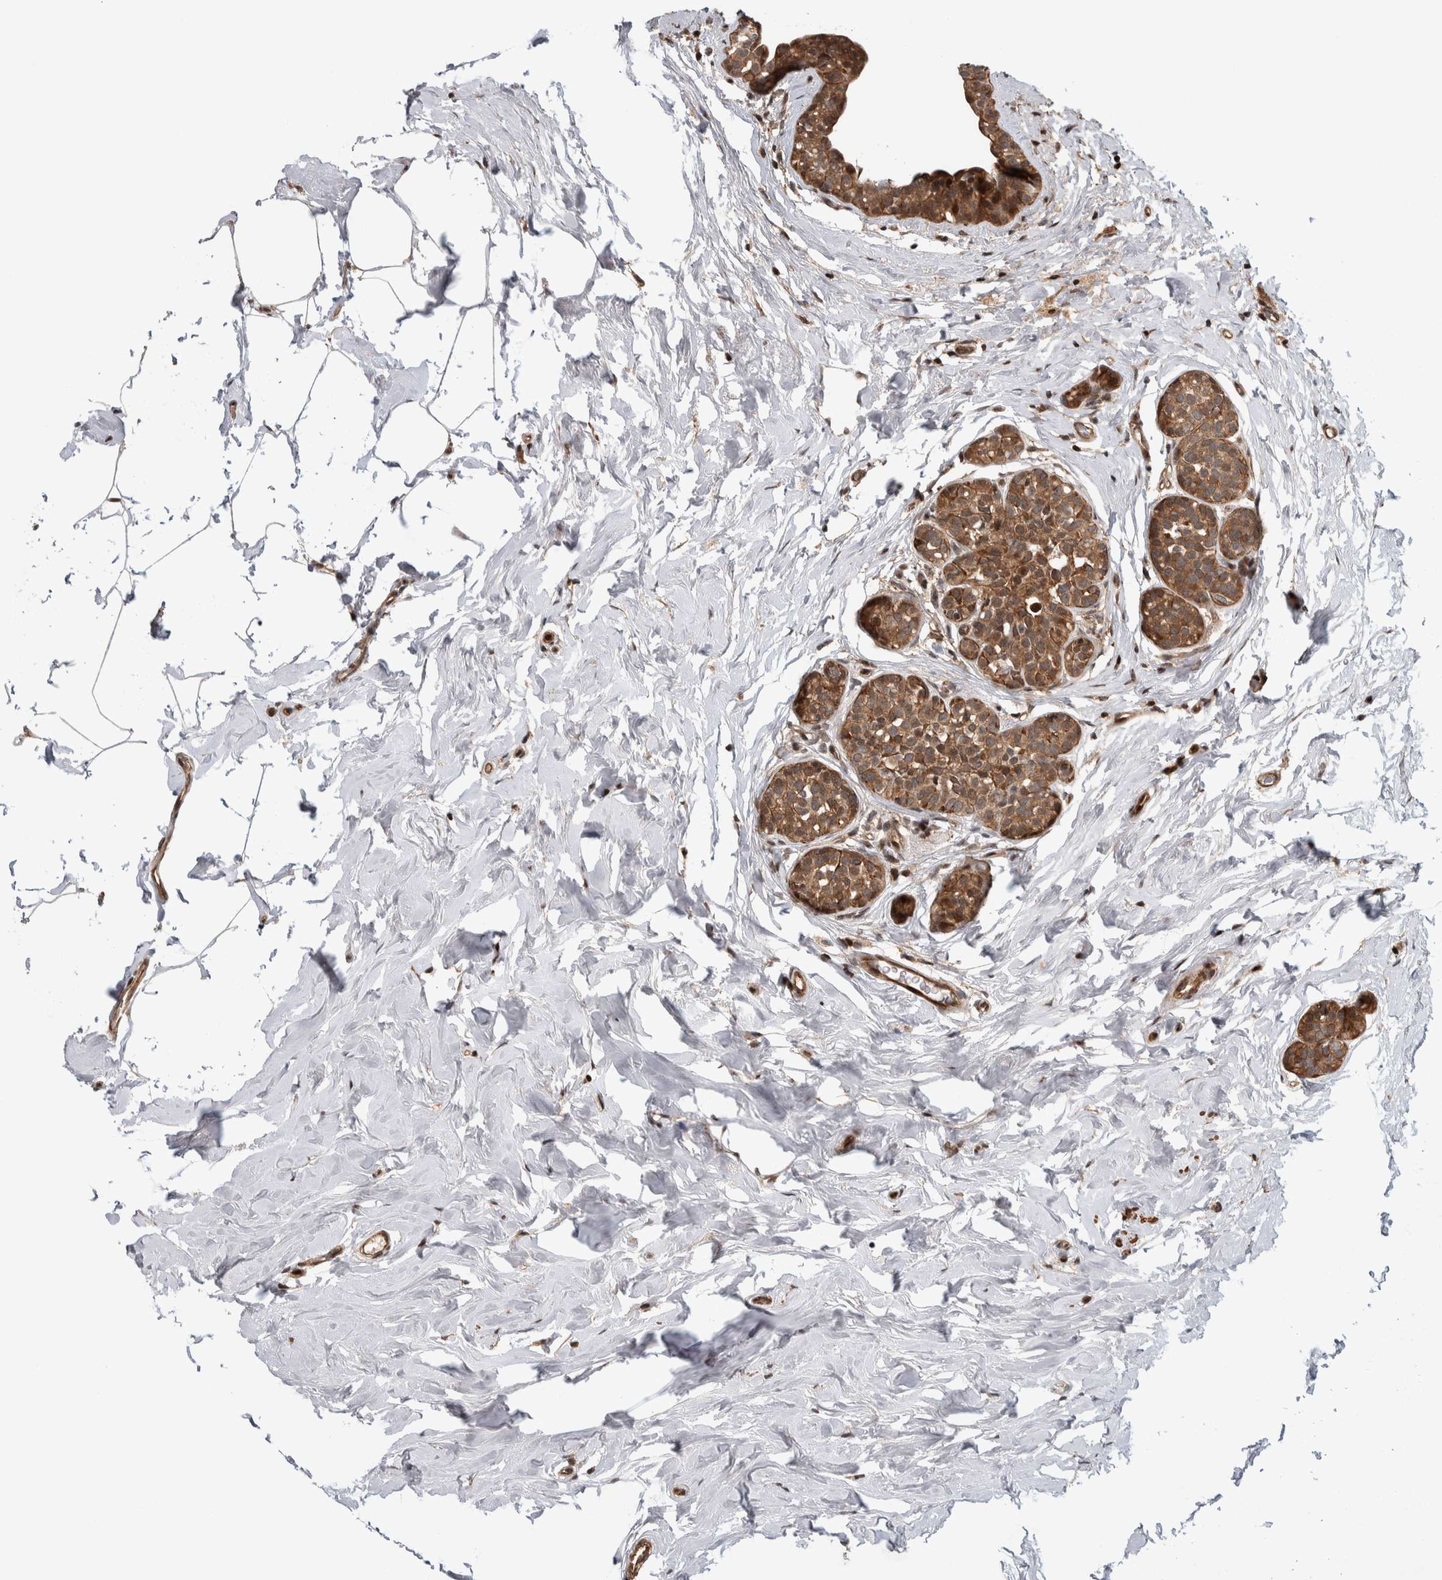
{"staining": {"intensity": "moderate", "quantity": ">75%", "location": "cytoplasmic/membranous"}, "tissue": "breast cancer", "cell_type": "Tumor cells", "image_type": "cancer", "snomed": [{"axis": "morphology", "description": "Duct carcinoma"}, {"axis": "topography", "description": "Breast"}], "caption": "Protein analysis of infiltrating ductal carcinoma (breast) tissue demonstrates moderate cytoplasmic/membranous expression in approximately >75% of tumor cells. (Brightfield microscopy of DAB IHC at high magnification).", "gene": "ARFGEF1", "patient": {"sex": "female", "age": 55}}